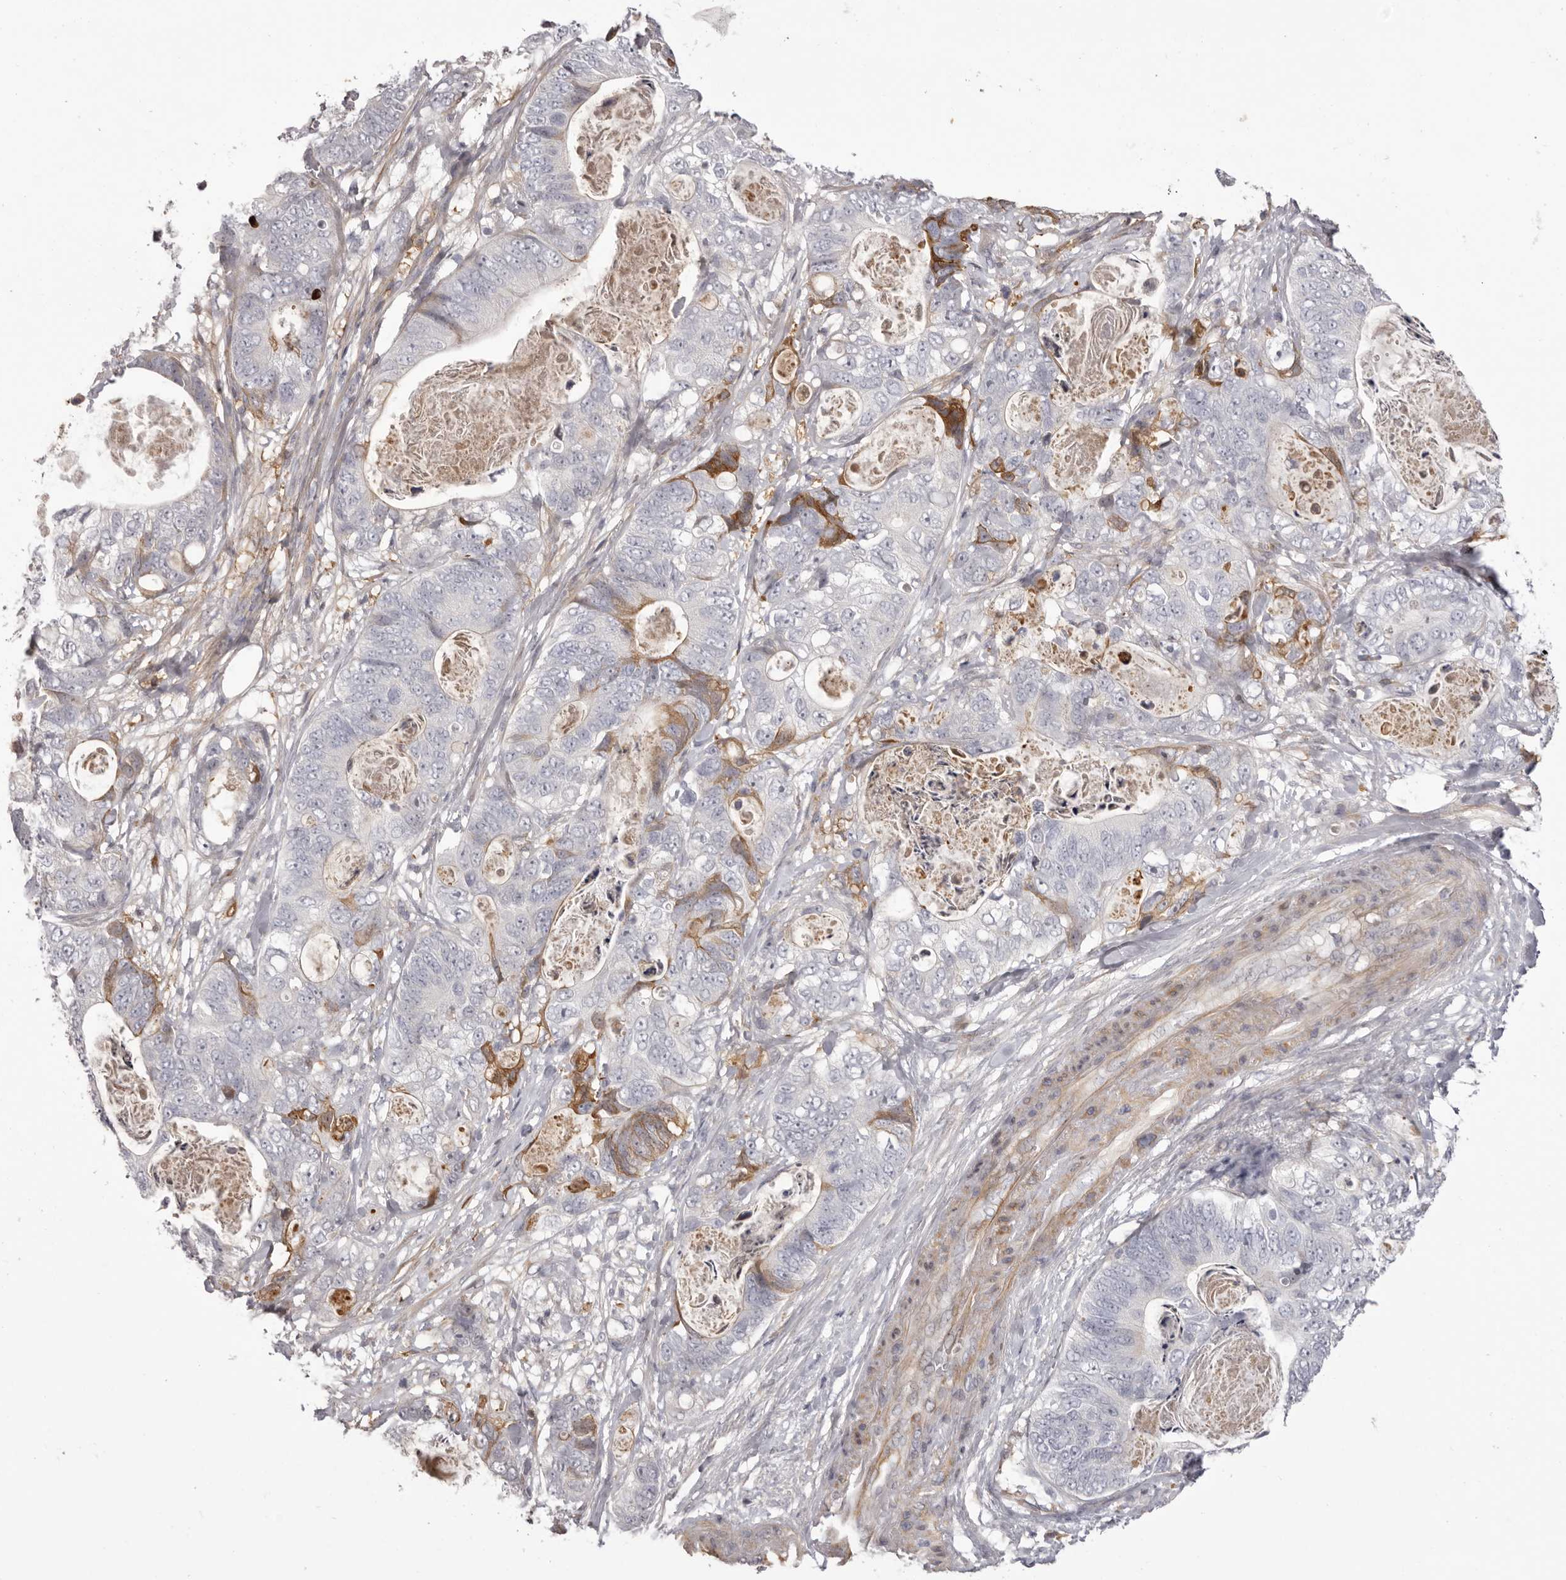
{"staining": {"intensity": "moderate", "quantity": "<25%", "location": "cytoplasmic/membranous"}, "tissue": "stomach cancer", "cell_type": "Tumor cells", "image_type": "cancer", "snomed": [{"axis": "morphology", "description": "Normal tissue, NOS"}, {"axis": "morphology", "description": "Adenocarcinoma, NOS"}, {"axis": "topography", "description": "Stomach"}], "caption": "Protein analysis of stomach adenocarcinoma tissue reveals moderate cytoplasmic/membranous positivity in approximately <25% of tumor cells. Ihc stains the protein in brown and the nuclei are stained blue.", "gene": "OTUD3", "patient": {"sex": "female", "age": 89}}